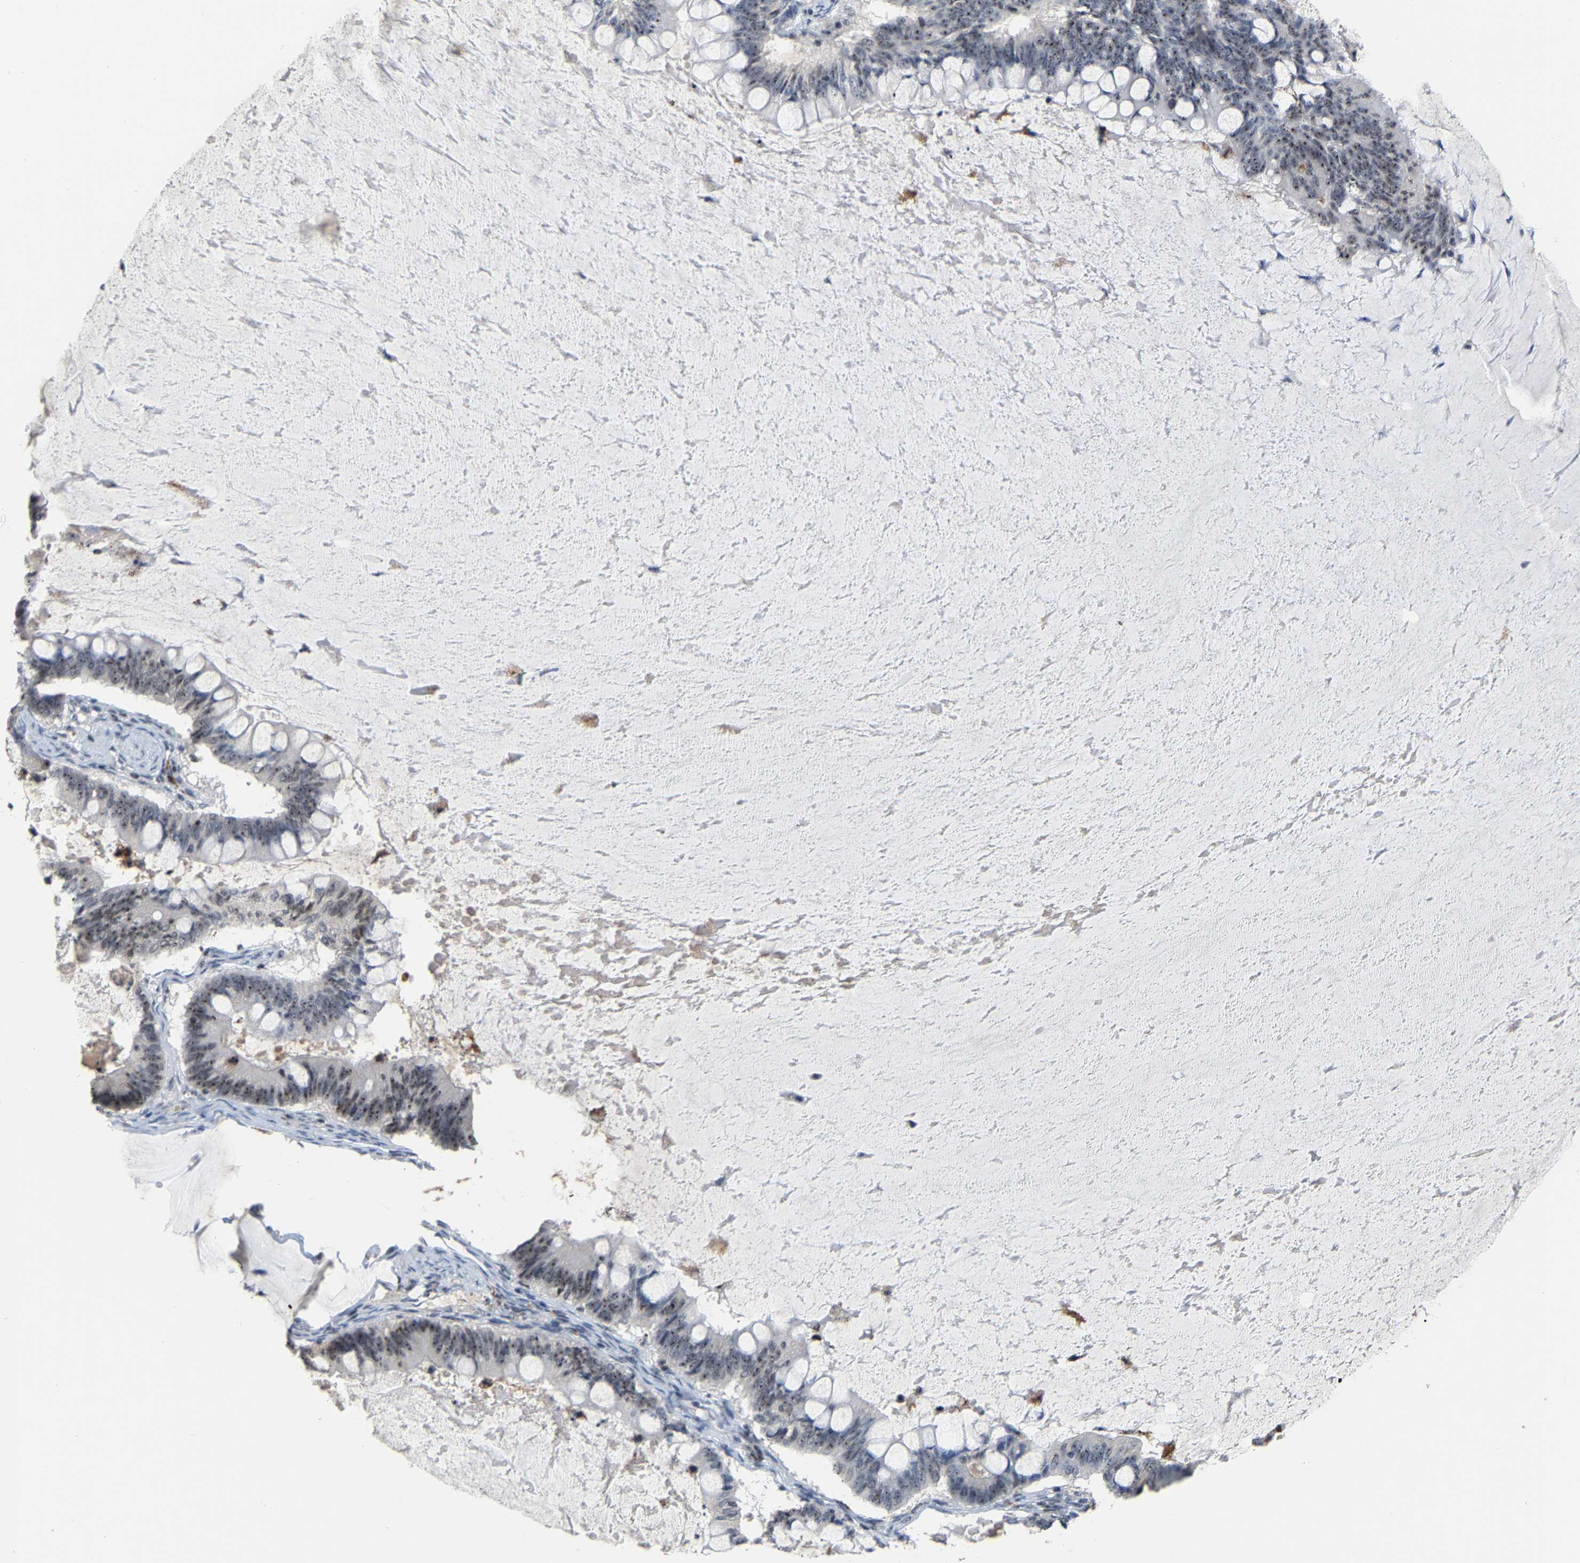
{"staining": {"intensity": "moderate", "quantity": "<25%", "location": "nuclear"}, "tissue": "ovarian cancer", "cell_type": "Tumor cells", "image_type": "cancer", "snomed": [{"axis": "morphology", "description": "Cystadenocarcinoma, mucinous, NOS"}, {"axis": "topography", "description": "Ovary"}], "caption": "Protein analysis of ovarian cancer tissue reveals moderate nuclear expression in approximately <25% of tumor cells. (DAB (3,3'-diaminobenzidine) IHC, brown staining for protein, blue staining for nuclei).", "gene": "NOP58", "patient": {"sex": "female", "age": 61}}